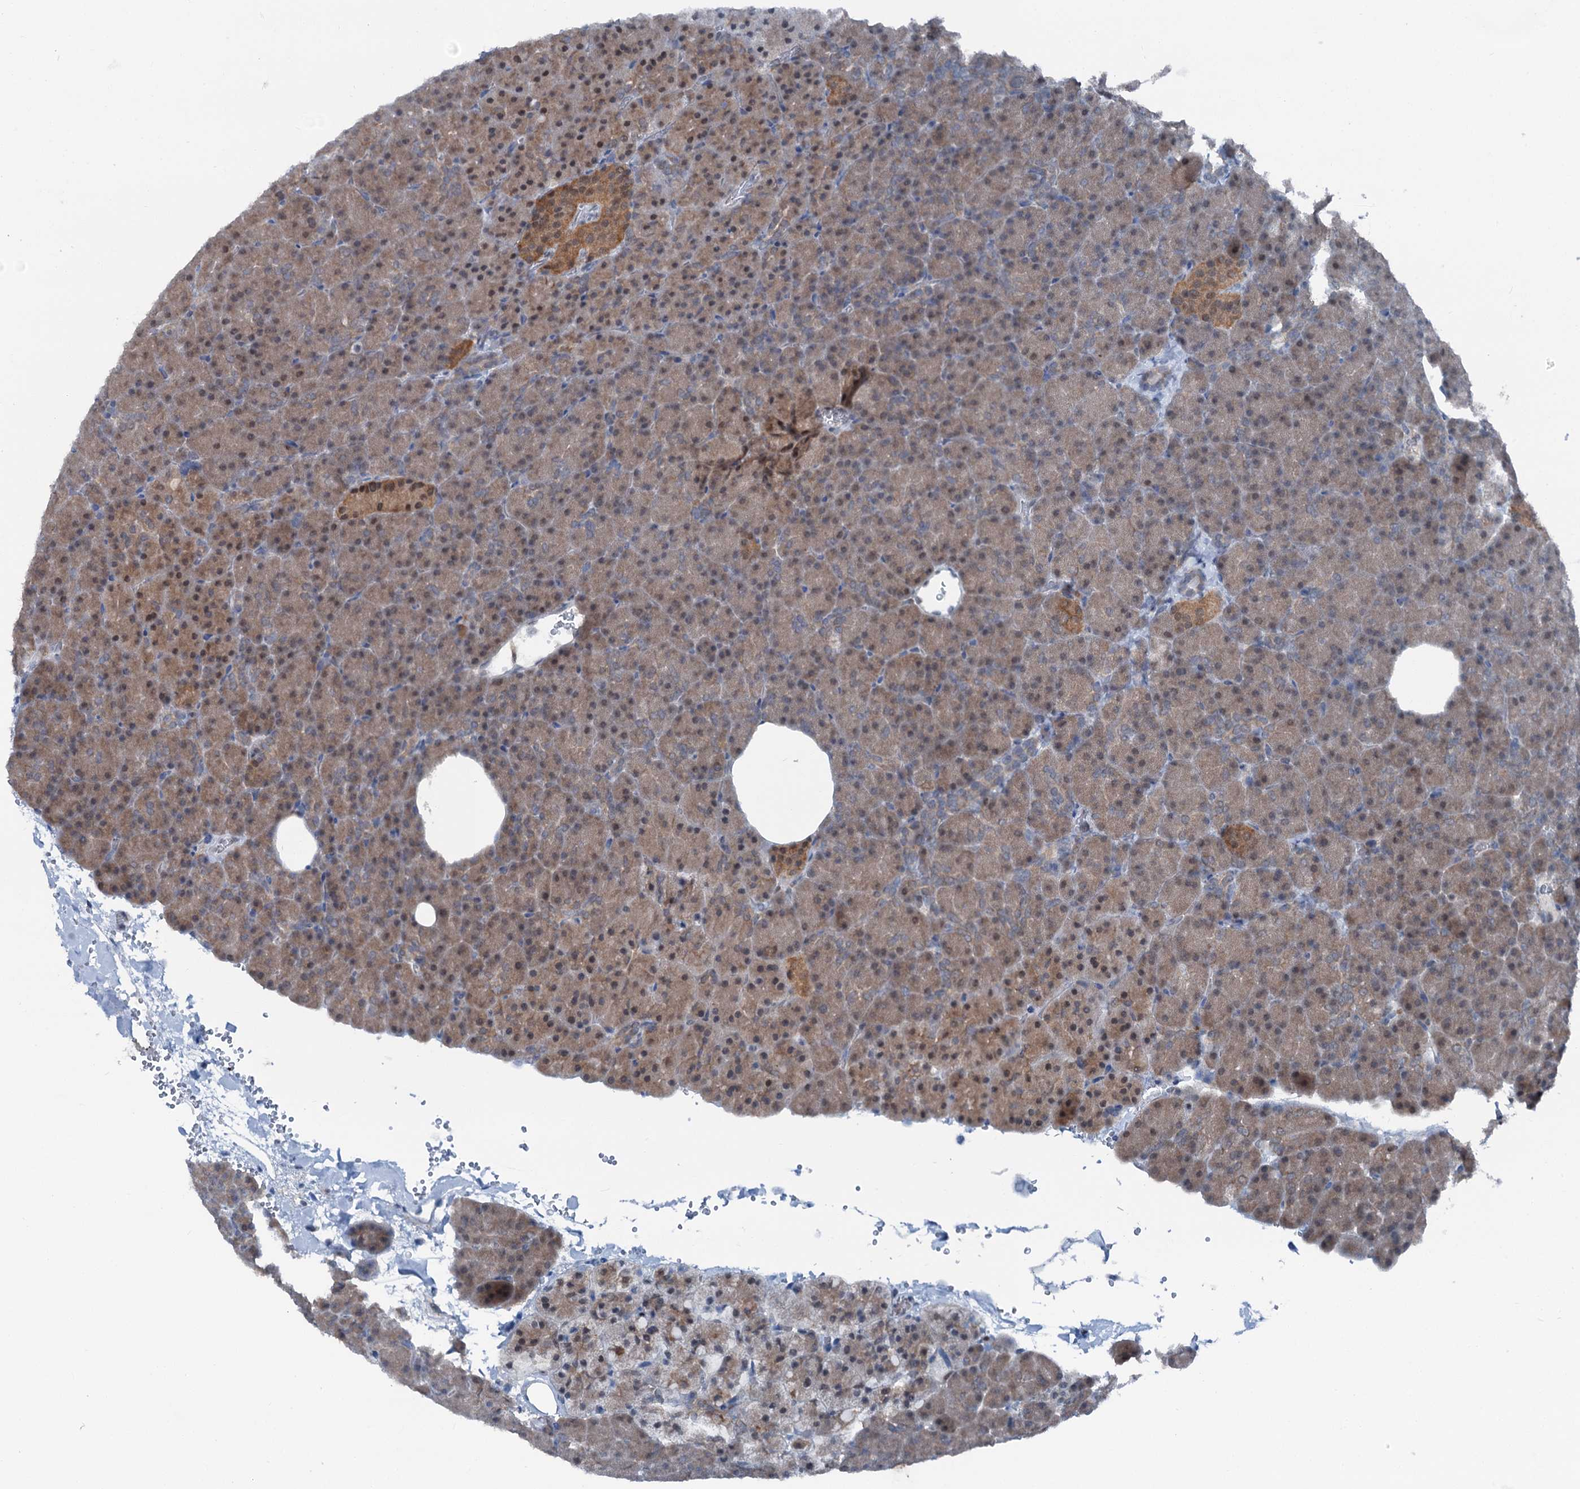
{"staining": {"intensity": "moderate", "quantity": ">75%", "location": "cytoplasmic/membranous,nuclear"}, "tissue": "pancreas", "cell_type": "Exocrine glandular cells", "image_type": "normal", "snomed": [{"axis": "morphology", "description": "Normal tissue, NOS"}, {"axis": "morphology", "description": "Carcinoid, malignant, NOS"}, {"axis": "topography", "description": "Pancreas"}], "caption": "Immunohistochemical staining of normal pancreas demonstrates moderate cytoplasmic/membranous,nuclear protein positivity in approximately >75% of exocrine glandular cells.", "gene": "PSMD13", "patient": {"sex": "female", "age": 35}}